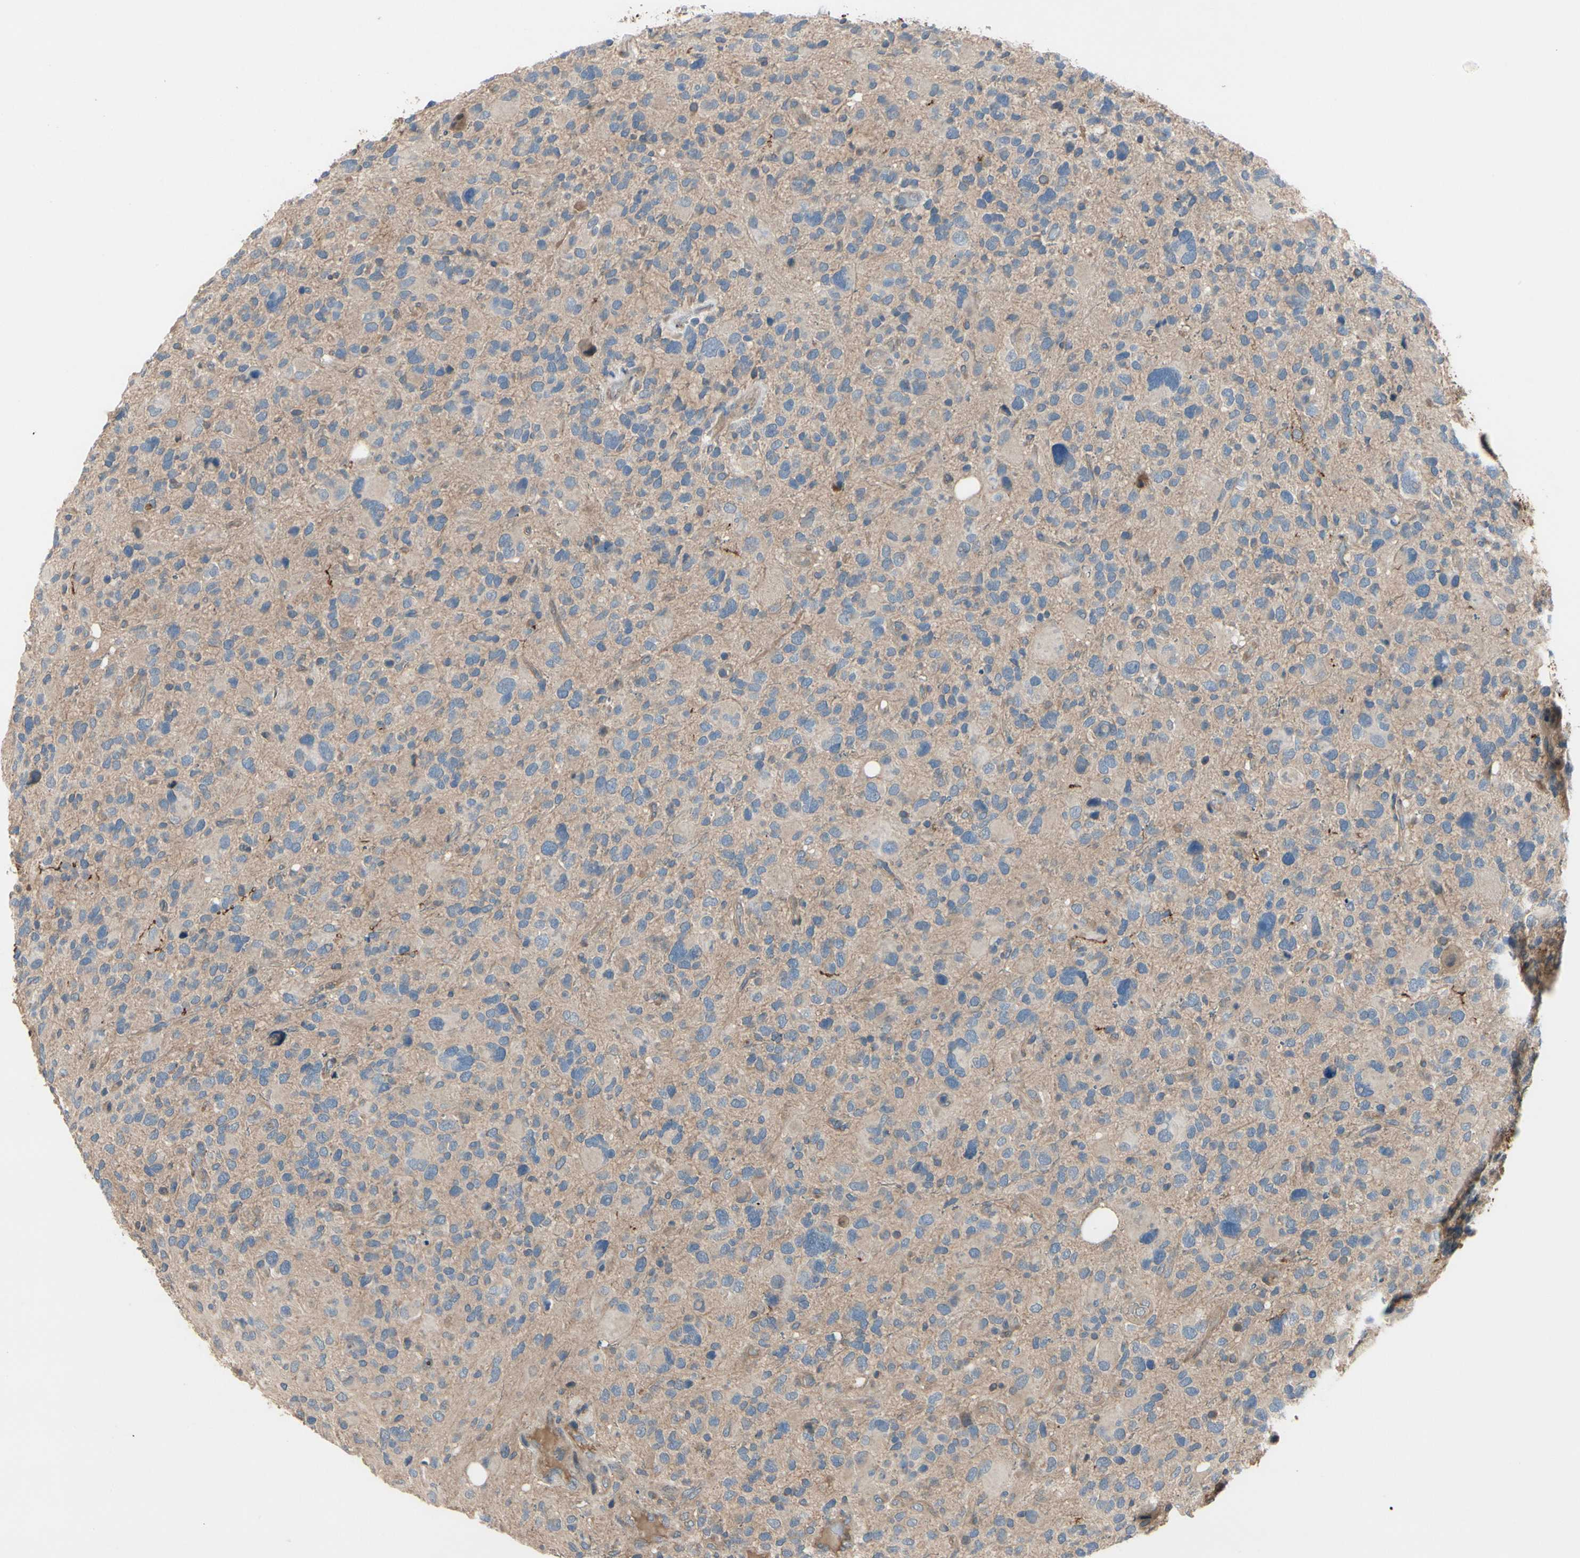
{"staining": {"intensity": "weak", "quantity": "25%-75%", "location": "cytoplasmic/membranous"}, "tissue": "glioma", "cell_type": "Tumor cells", "image_type": "cancer", "snomed": [{"axis": "morphology", "description": "Glioma, malignant, High grade"}, {"axis": "topography", "description": "Brain"}], "caption": "A high-resolution histopathology image shows immunohistochemistry (IHC) staining of glioma, which demonstrates weak cytoplasmic/membranous staining in approximately 25%-75% of tumor cells. (brown staining indicates protein expression, while blue staining denotes nuclei).", "gene": "ICAM5", "patient": {"sex": "male", "age": 48}}